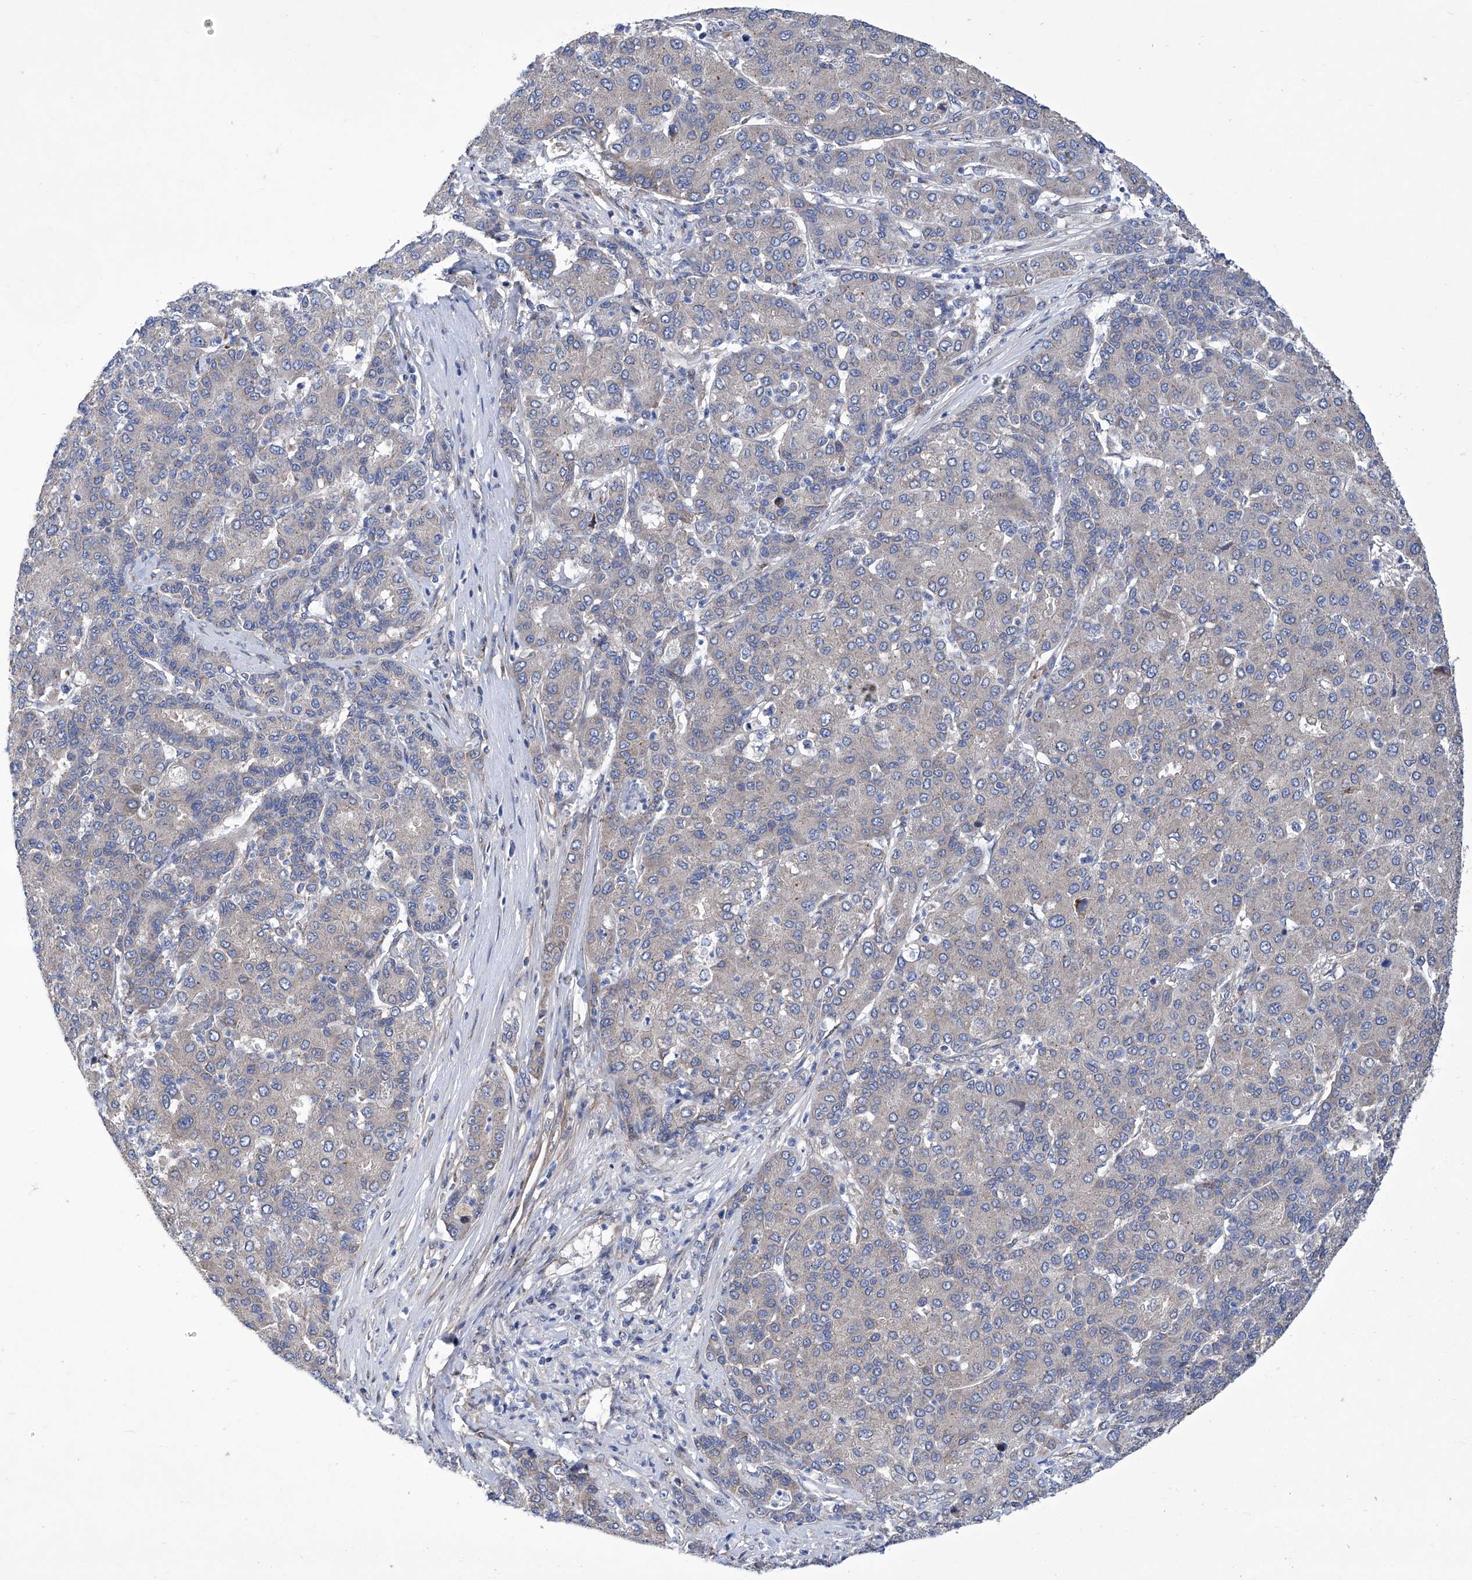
{"staining": {"intensity": "negative", "quantity": "none", "location": "none"}, "tissue": "liver cancer", "cell_type": "Tumor cells", "image_type": "cancer", "snomed": [{"axis": "morphology", "description": "Carcinoma, Hepatocellular, NOS"}, {"axis": "topography", "description": "Liver"}], "caption": "This is a photomicrograph of IHC staining of hepatocellular carcinoma (liver), which shows no positivity in tumor cells.", "gene": "KTI12", "patient": {"sex": "male", "age": 65}}